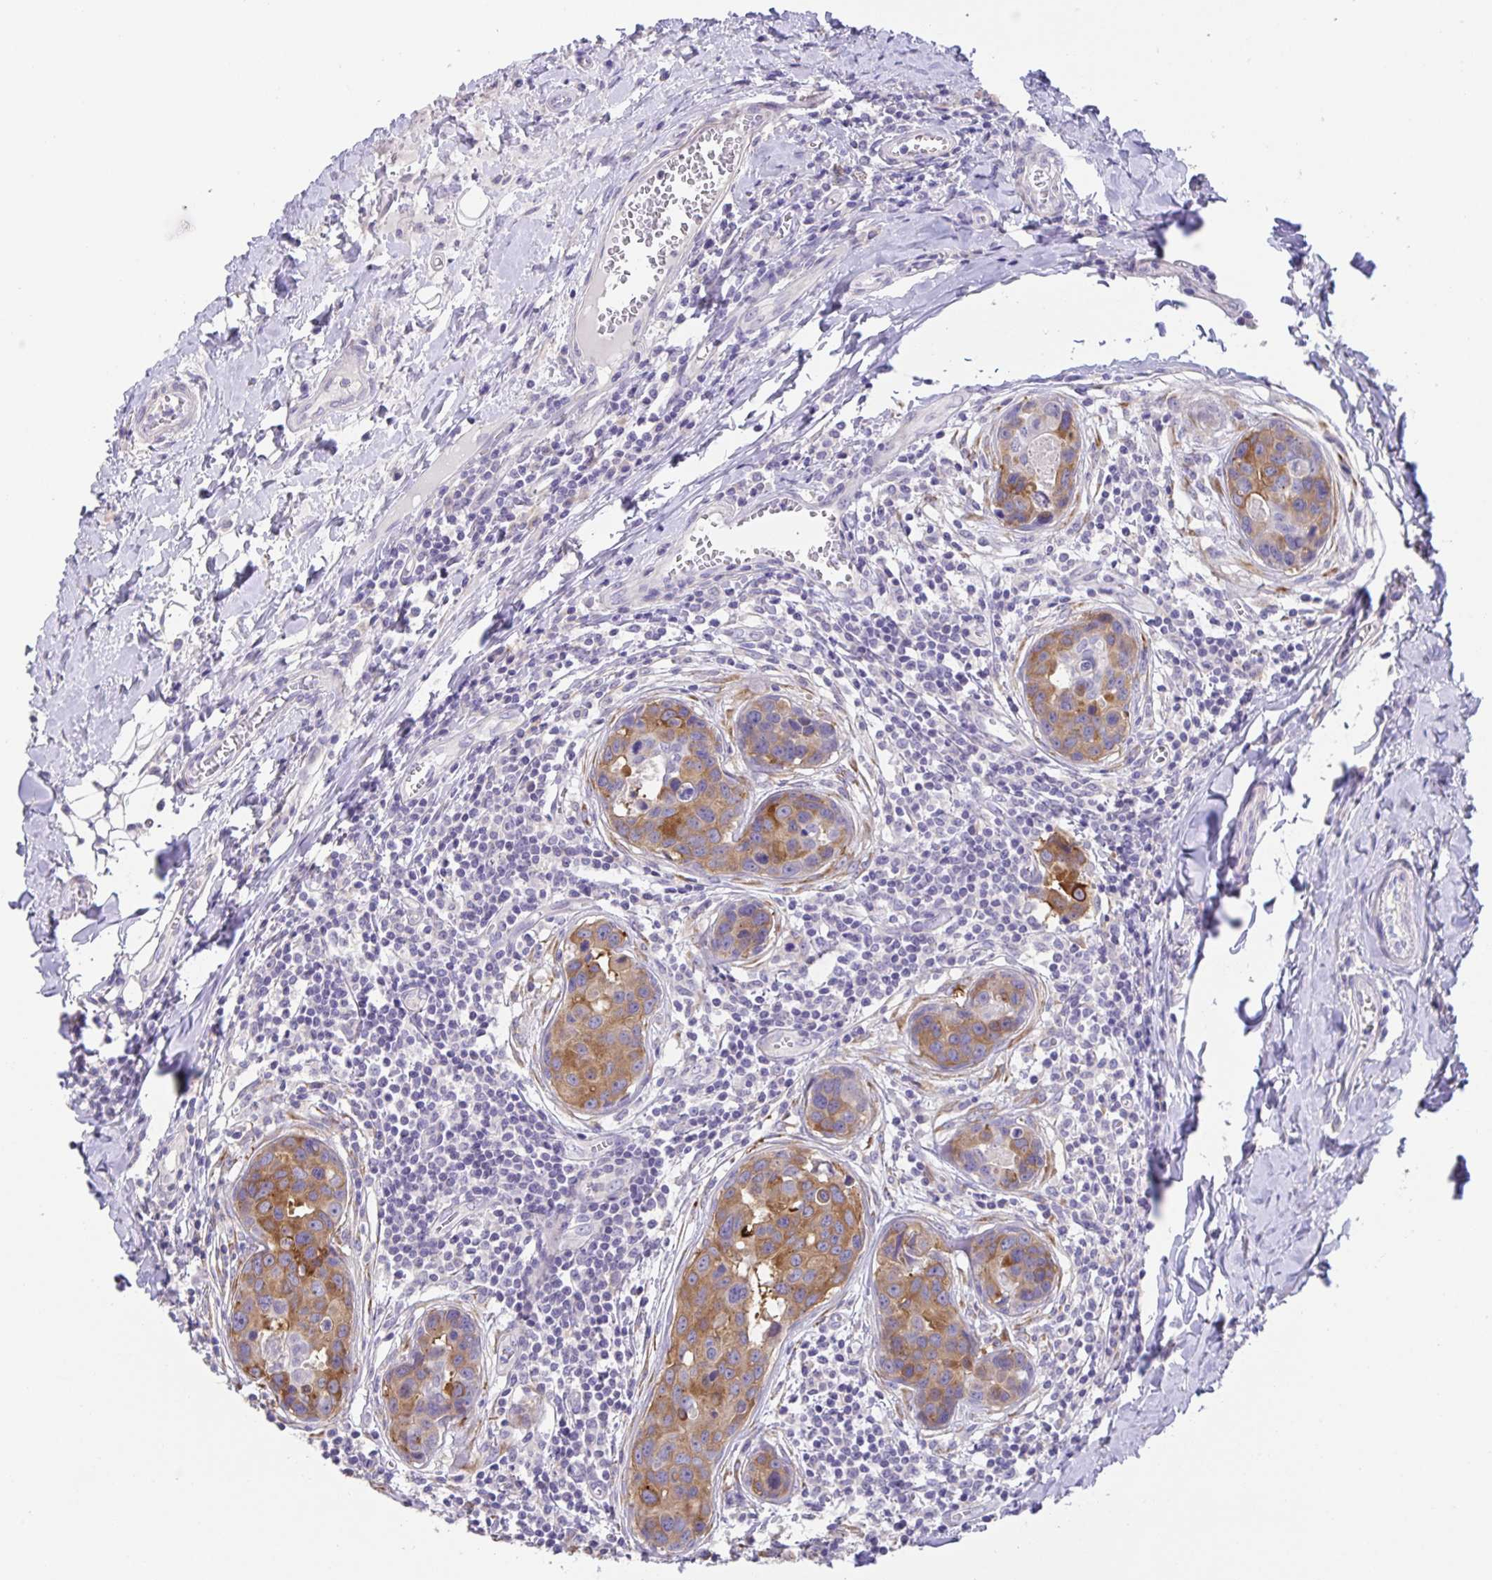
{"staining": {"intensity": "moderate", "quantity": "25%-75%", "location": "cytoplasmic/membranous"}, "tissue": "breast cancer", "cell_type": "Tumor cells", "image_type": "cancer", "snomed": [{"axis": "morphology", "description": "Duct carcinoma"}, {"axis": "topography", "description": "Breast"}], "caption": "Breast intraductal carcinoma stained with DAB immunohistochemistry demonstrates medium levels of moderate cytoplasmic/membranous expression in about 25%-75% of tumor cells. The staining is performed using DAB (3,3'-diaminobenzidine) brown chromogen to label protein expression. The nuclei are counter-stained blue using hematoxylin.", "gene": "PRR36", "patient": {"sex": "female", "age": 24}}